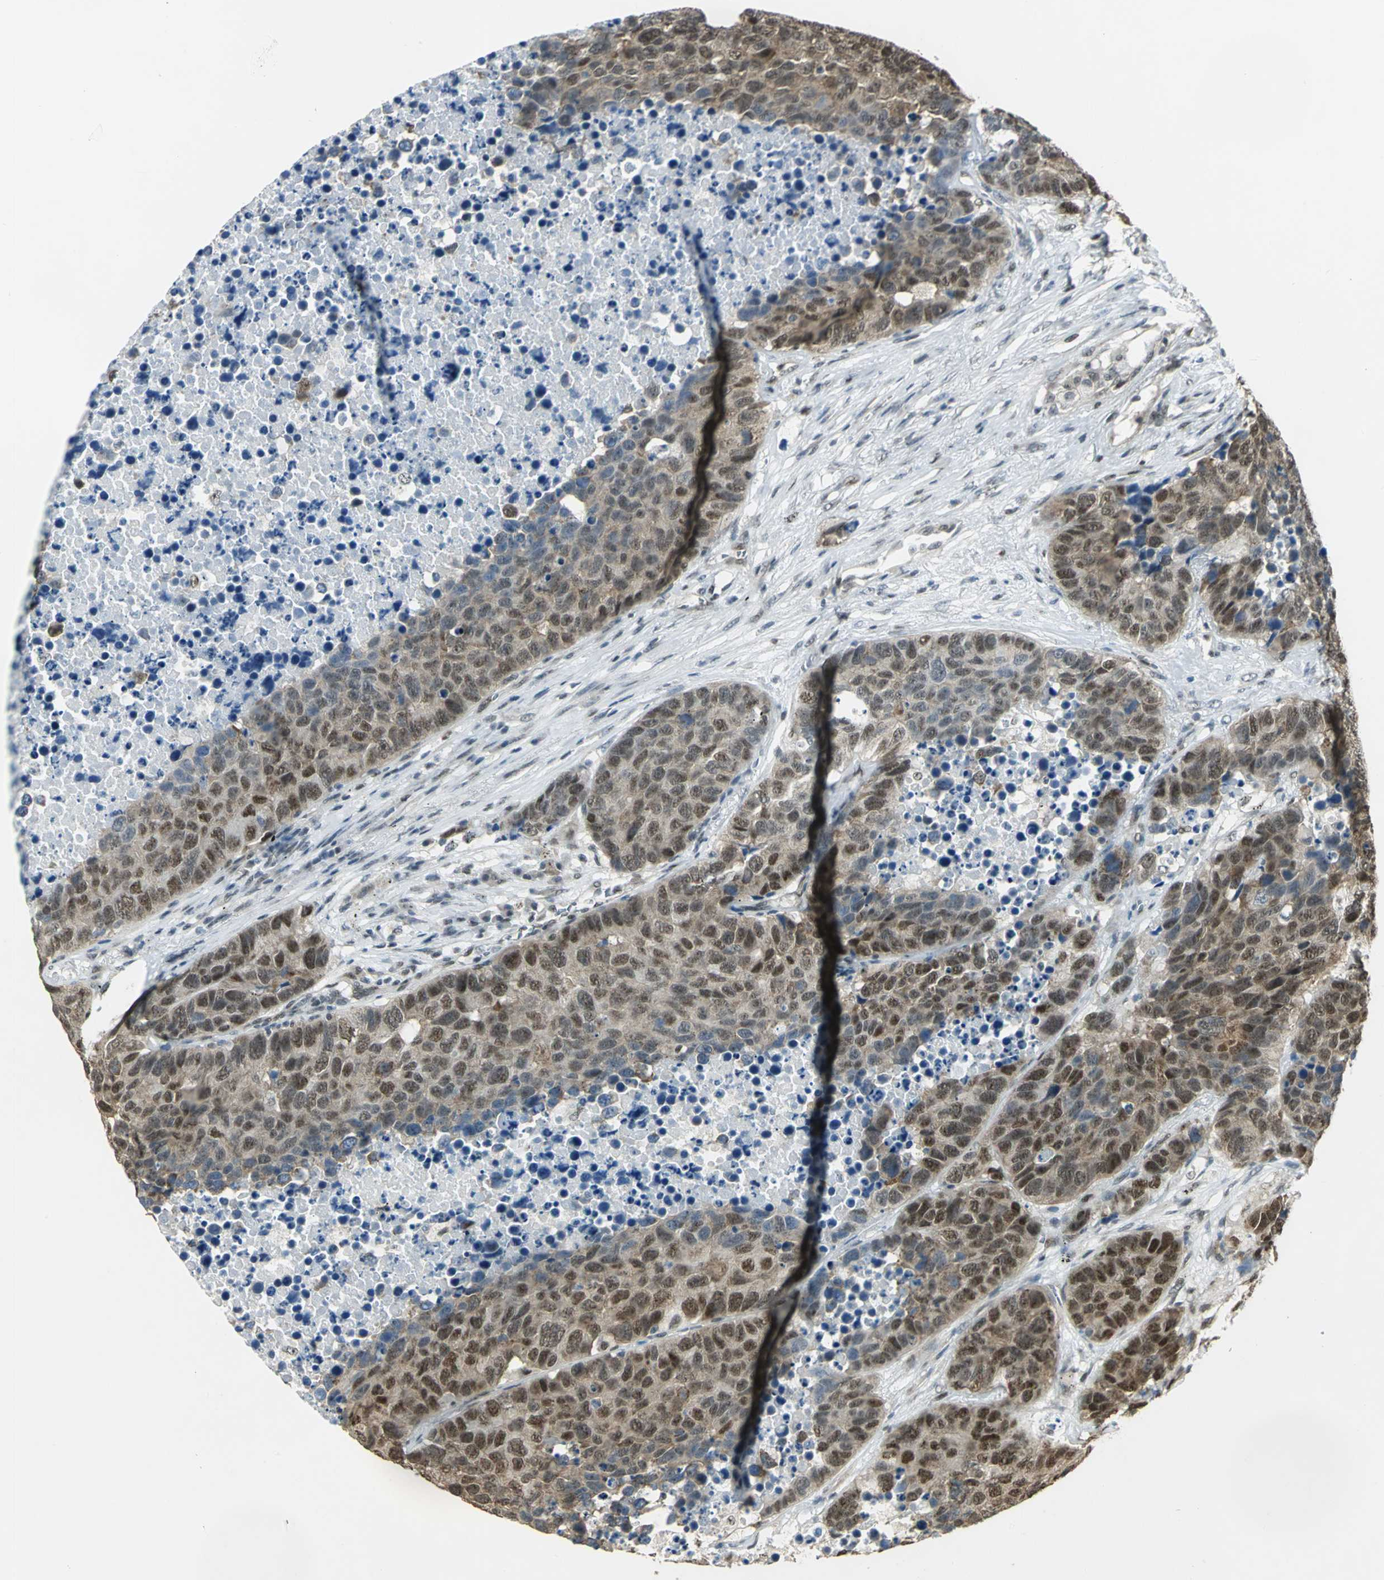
{"staining": {"intensity": "moderate", "quantity": "25%-75%", "location": "cytoplasmic/membranous,nuclear"}, "tissue": "carcinoid", "cell_type": "Tumor cells", "image_type": "cancer", "snomed": [{"axis": "morphology", "description": "Carcinoid, malignant, NOS"}, {"axis": "topography", "description": "Lung"}], "caption": "An IHC micrograph of tumor tissue is shown. Protein staining in brown shows moderate cytoplasmic/membranous and nuclear positivity in carcinoid within tumor cells.", "gene": "DDX5", "patient": {"sex": "male", "age": 60}}